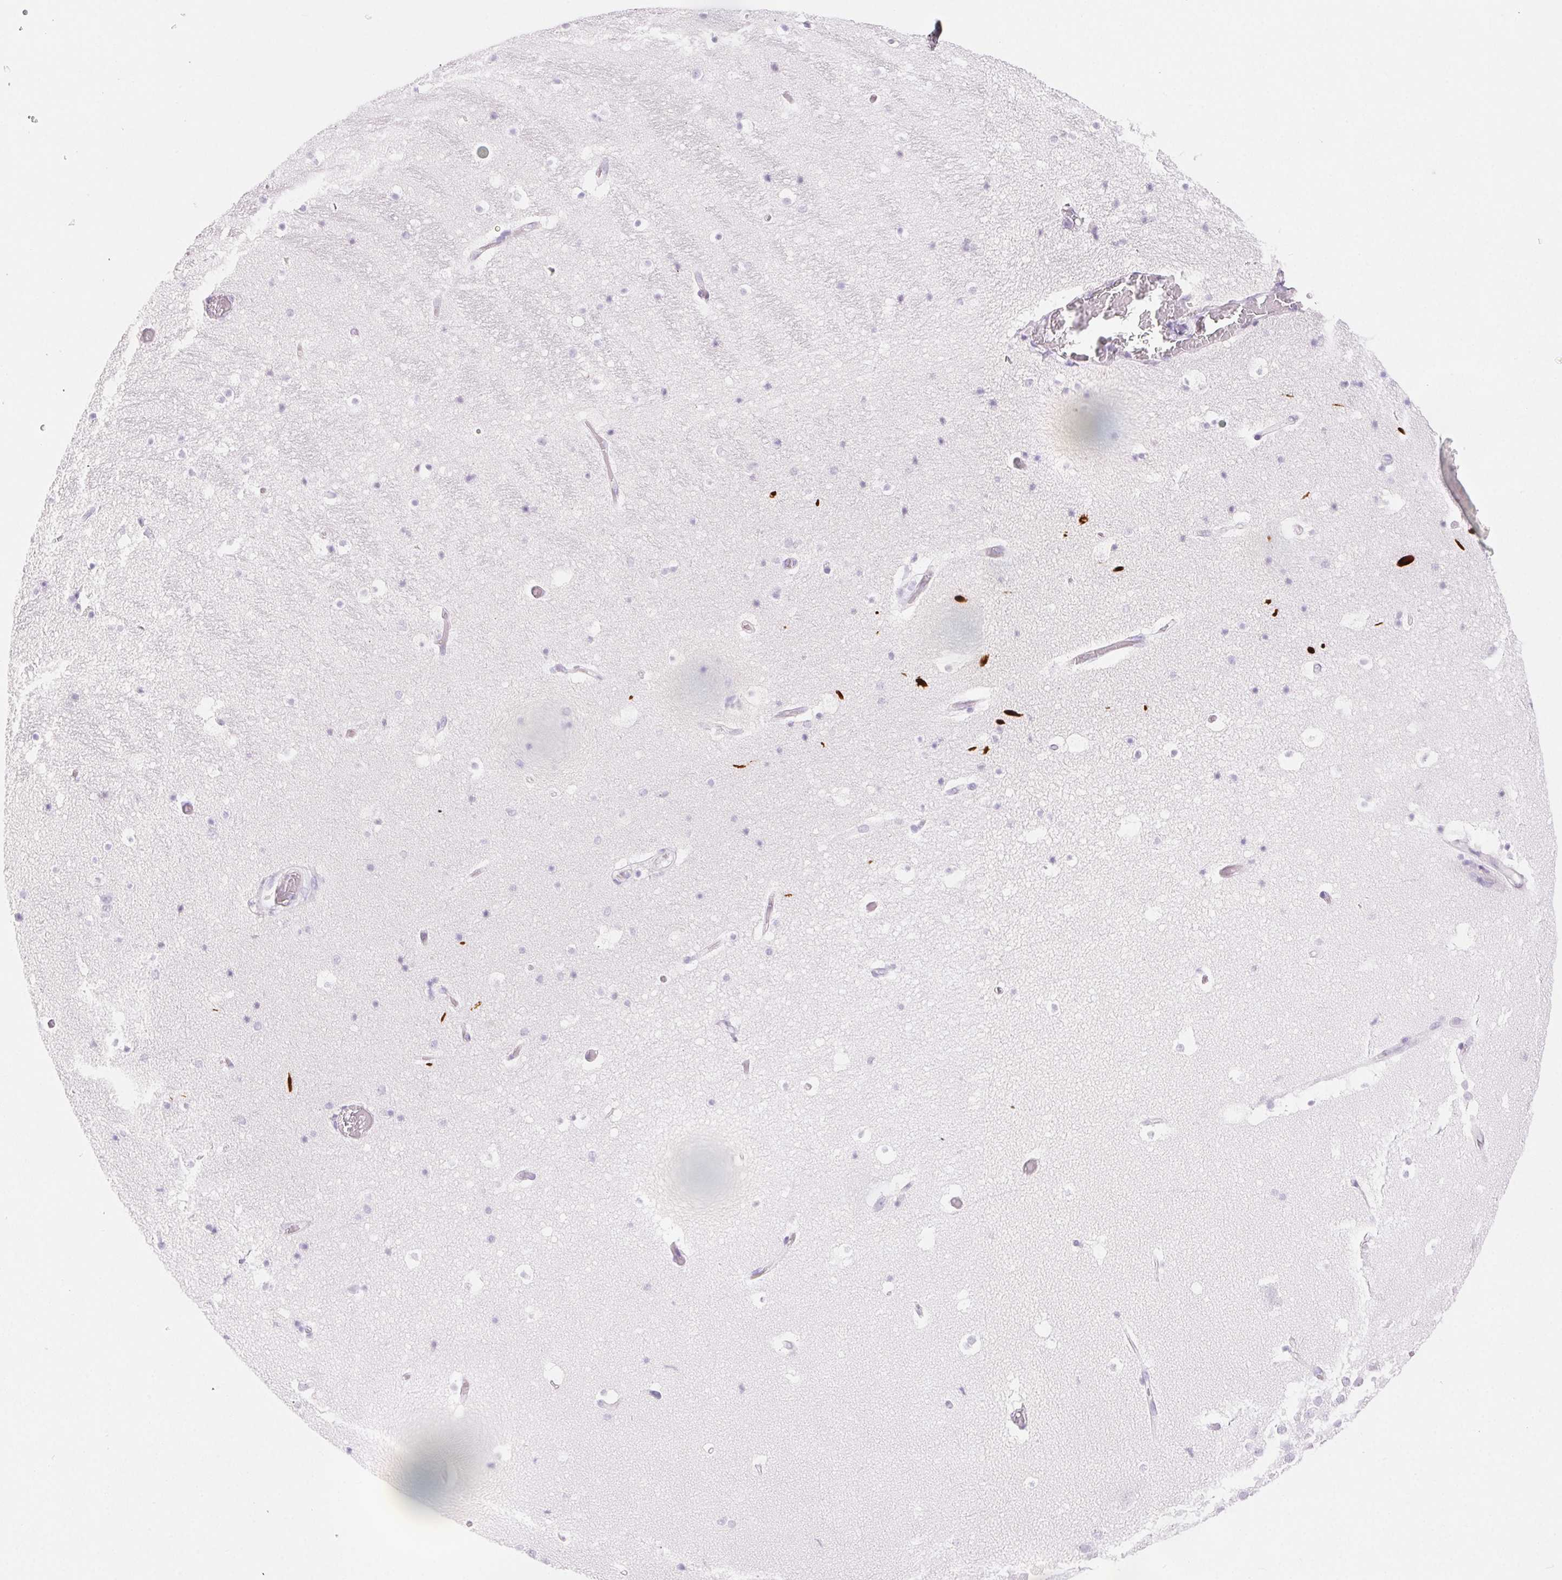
{"staining": {"intensity": "negative", "quantity": "none", "location": "none"}, "tissue": "hippocampus", "cell_type": "Glial cells", "image_type": "normal", "snomed": [{"axis": "morphology", "description": "Normal tissue, NOS"}, {"axis": "topography", "description": "Hippocampus"}], "caption": "Human hippocampus stained for a protein using immunohistochemistry exhibits no expression in glial cells.", "gene": "CLDN16", "patient": {"sex": "male", "age": 26}}